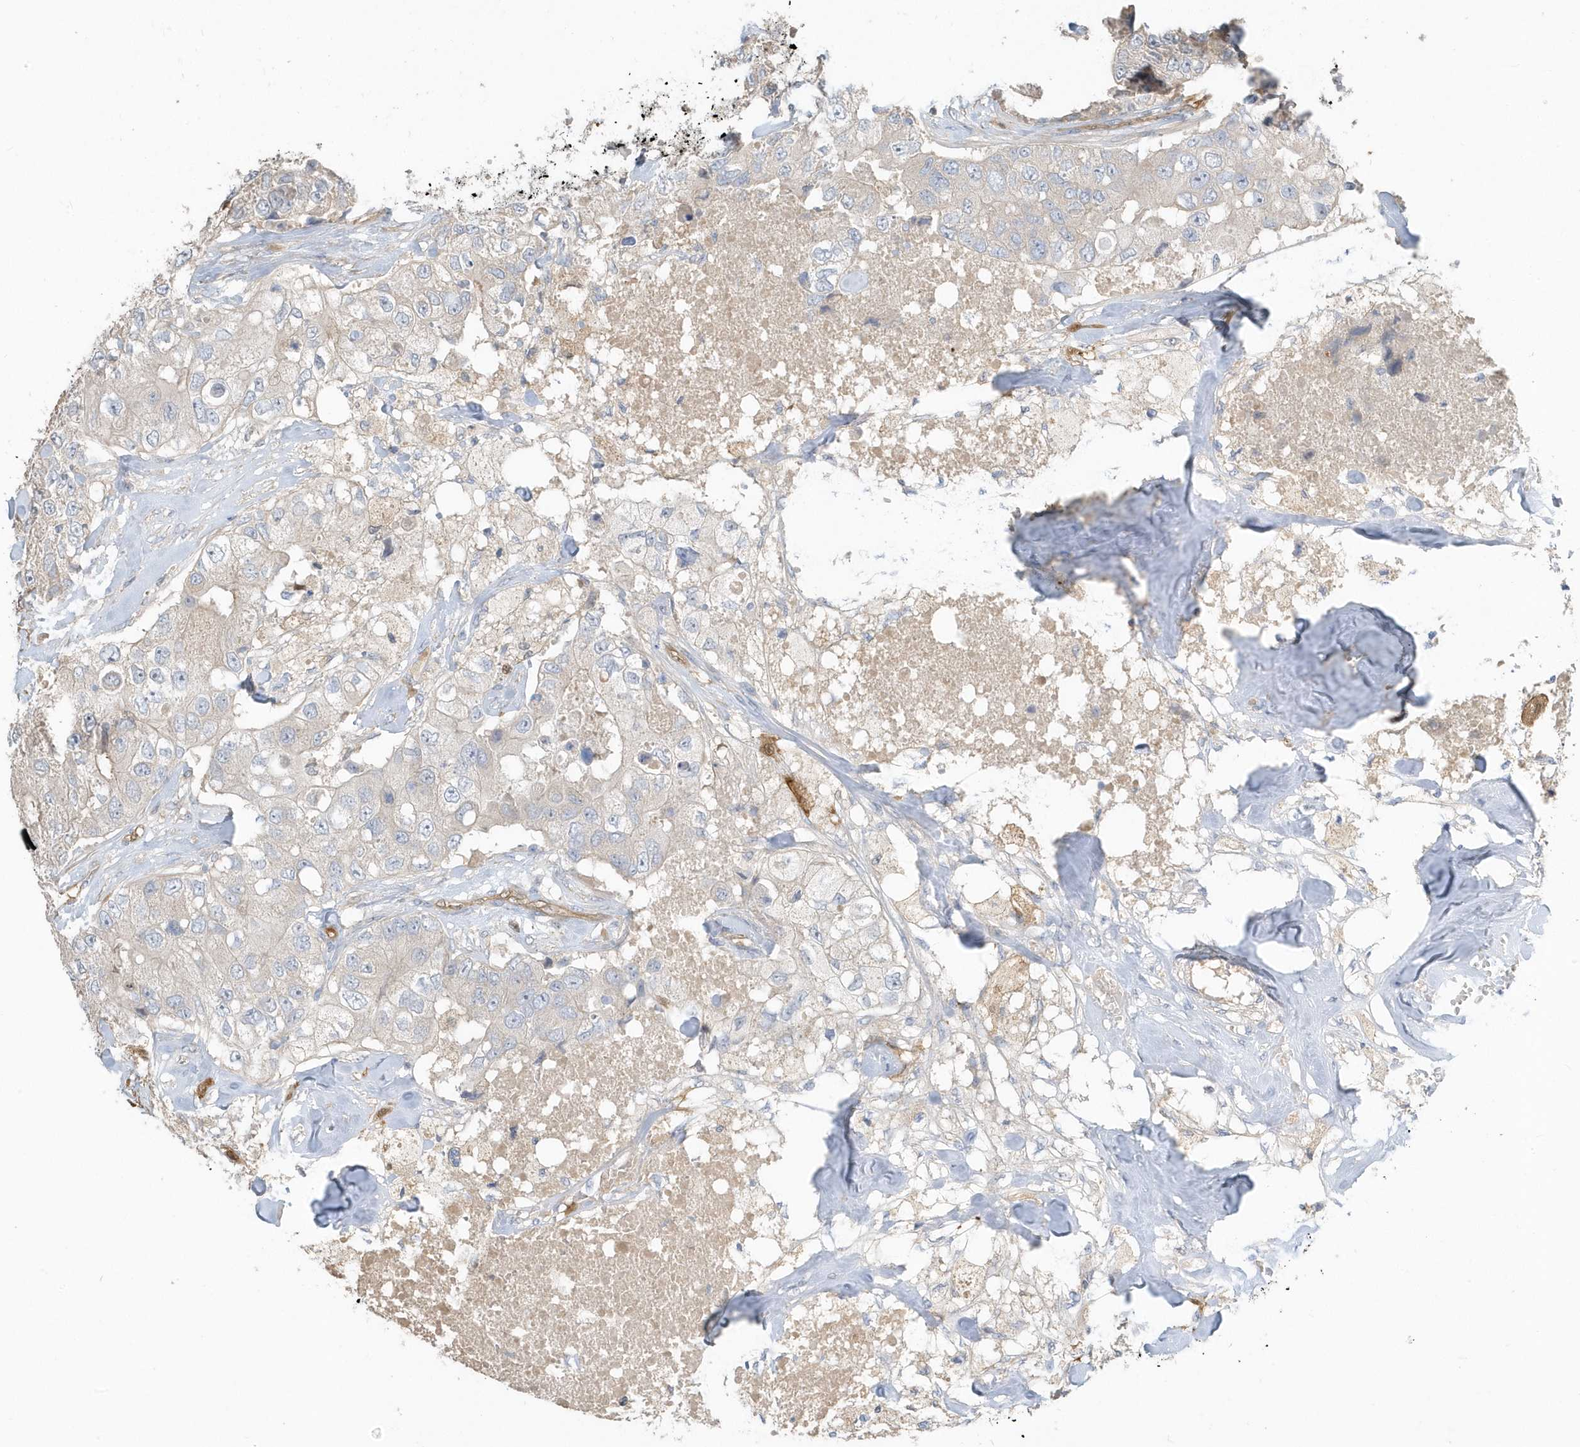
{"staining": {"intensity": "negative", "quantity": "none", "location": "none"}, "tissue": "breast cancer", "cell_type": "Tumor cells", "image_type": "cancer", "snomed": [{"axis": "morphology", "description": "Duct carcinoma"}, {"axis": "topography", "description": "Breast"}], "caption": "Immunohistochemical staining of breast cancer (infiltrating ductal carcinoma) shows no significant staining in tumor cells.", "gene": "USP53", "patient": {"sex": "female", "age": 62}}